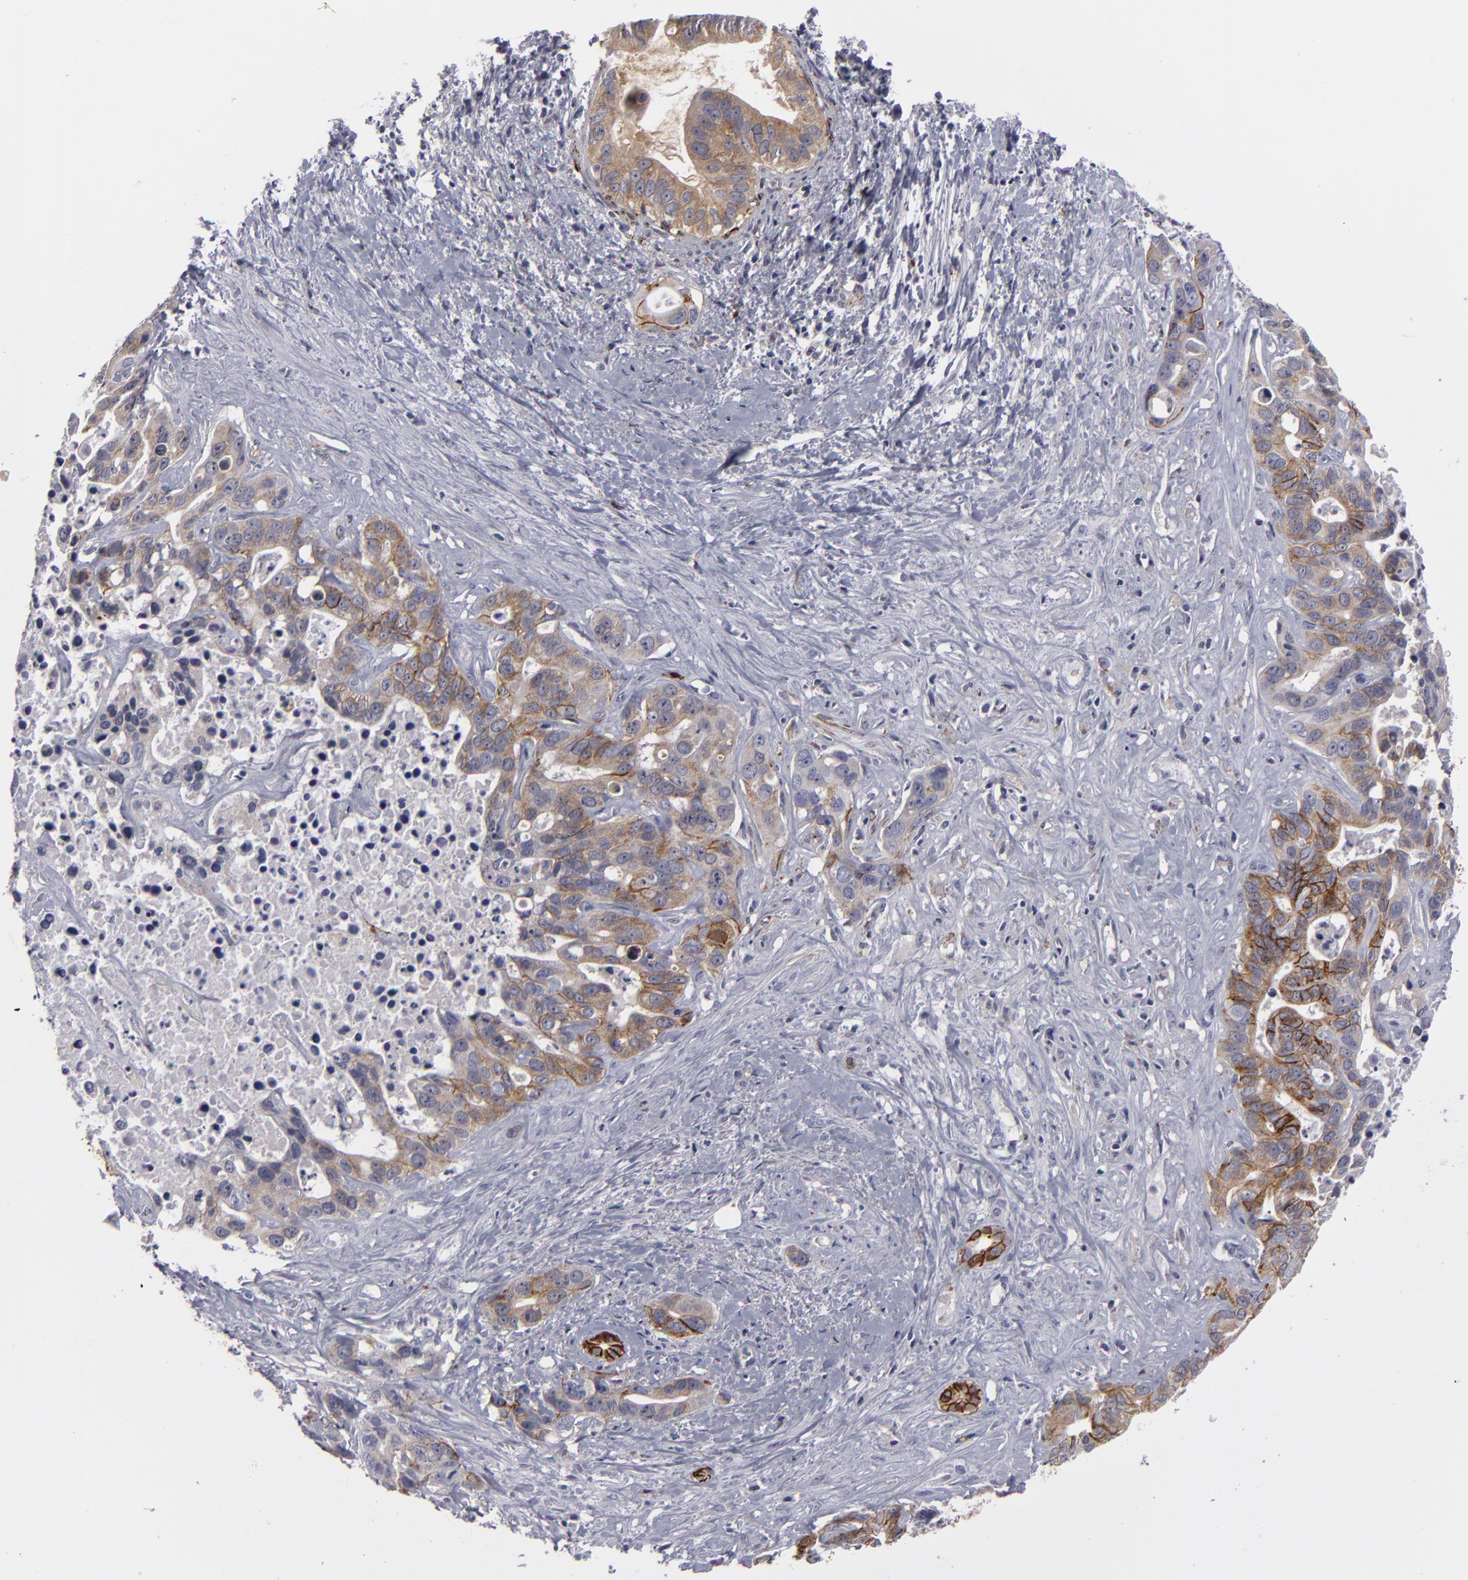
{"staining": {"intensity": "weak", "quantity": "25%-75%", "location": "cytoplasmic/membranous"}, "tissue": "liver cancer", "cell_type": "Tumor cells", "image_type": "cancer", "snomed": [{"axis": "morphology", "description": "Cholangiocarcinoma"}, {"axis": "topography", "description": "Liver"}], "caption": "Liver cancer (cholangiocarcinoma) tissue demonstrates weak cytoplasmic/membranous expression in approximately 25%-75% of tumor cells, visualized by immunohistochemistry.", "gene": "ALCAM", "patient": {"sex": "female", "age": 65}}